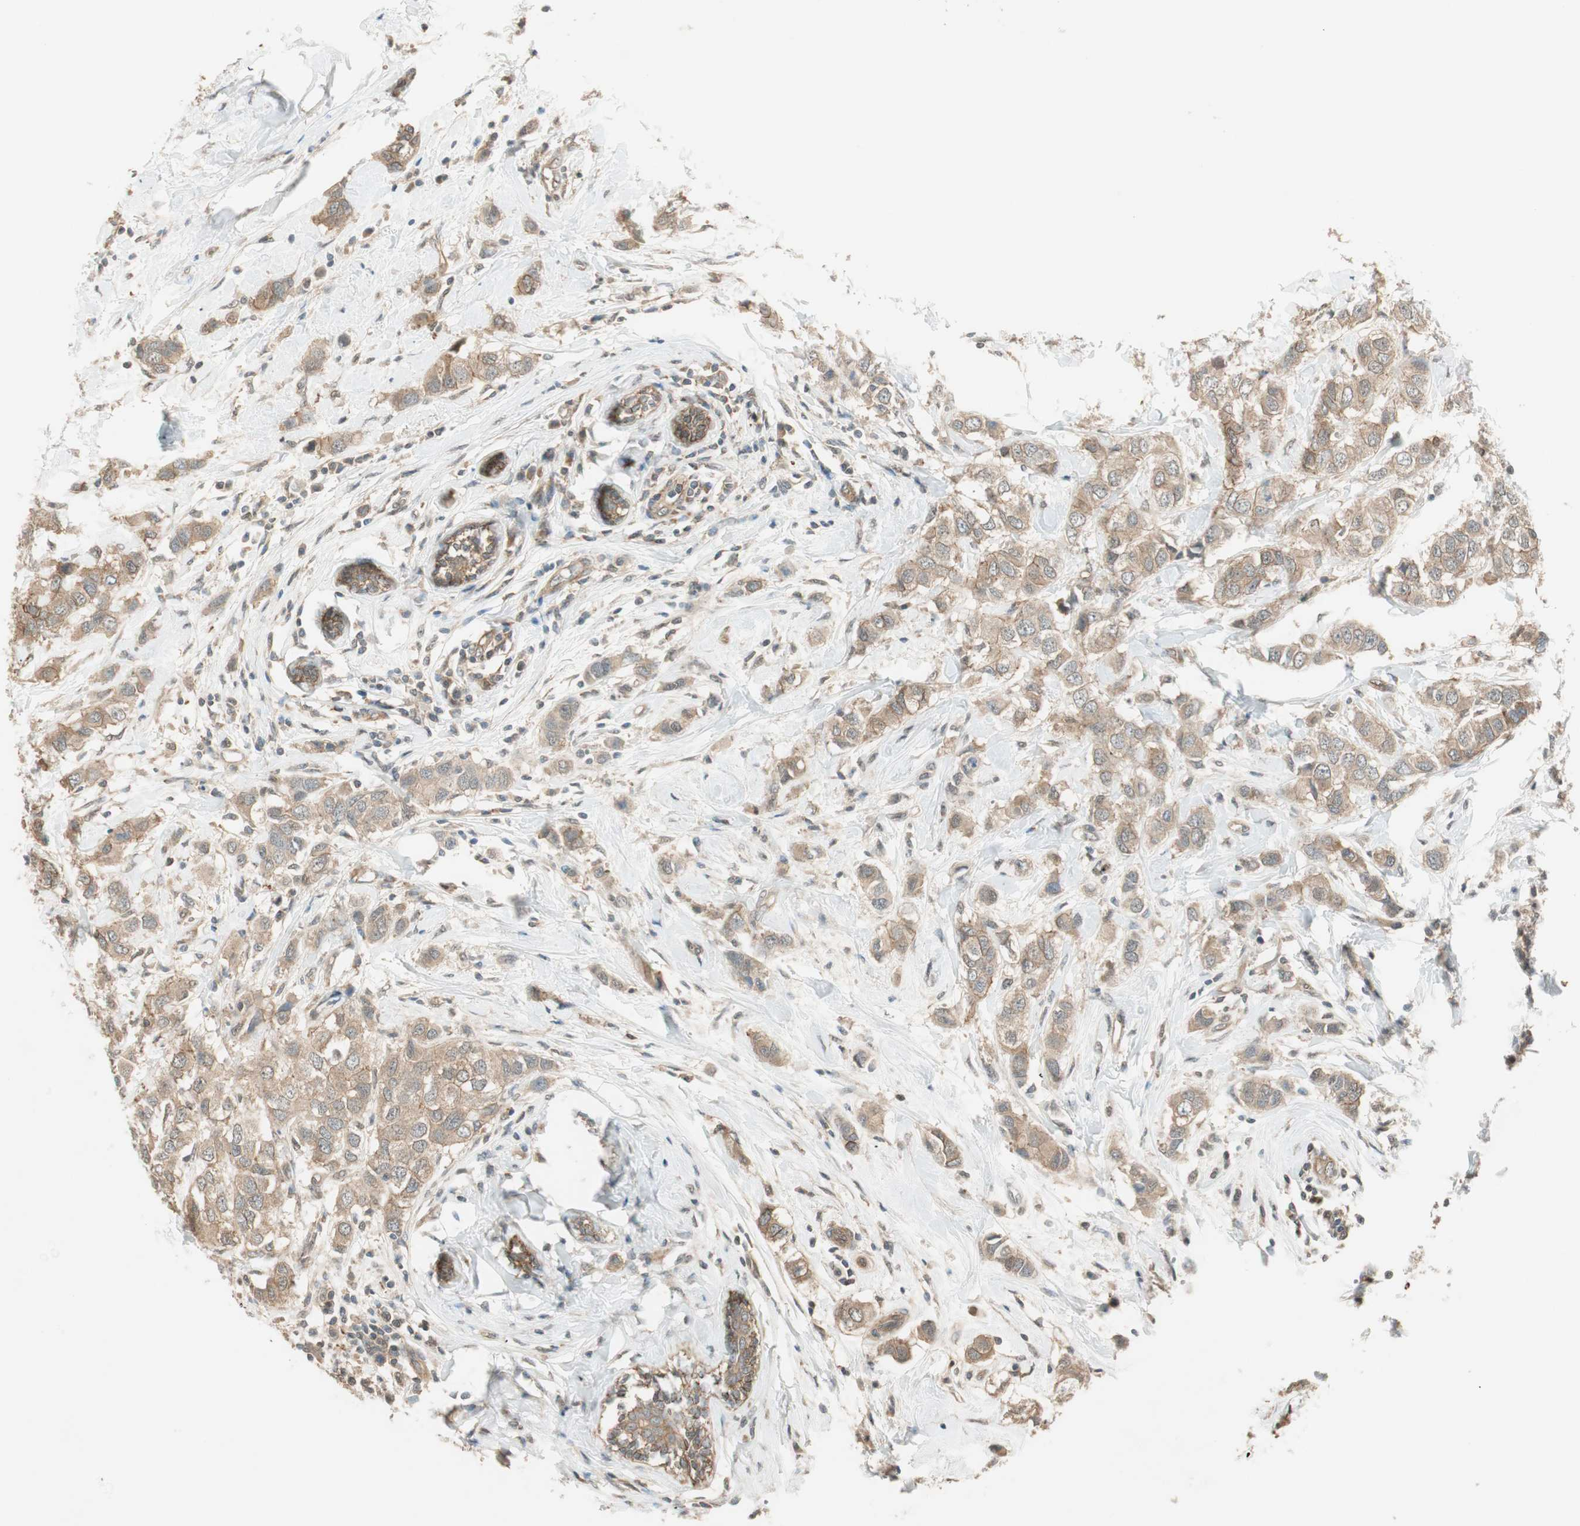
{"staining": {"intensity": "moderate", "quantity": ">75%", "location": "cytoplasmic/membranous"}, "tissue": "breast cancer", "cell_type": "Tumor cells", "image_type": "cancer", "snomed": [{"axis": "morphology", "description": "Duct carcinoma"}, {"axis": "topography", "description": "Breast"}], "caption": "Immunohistochemistry (DAB (3,3'-diaminobenzidine)) staining of human invasive ductal carcinoma (breast) reveals moderate cytoplasmic/membranous protein staining in approximately >75% of tumor cells. The staining was performed using DAB, with brown indicating positive protein expression. Nuclei are stained blue with hematoxylin.", "gene": "PSMD8", "patient": {"sex": "female", "age": 50}}